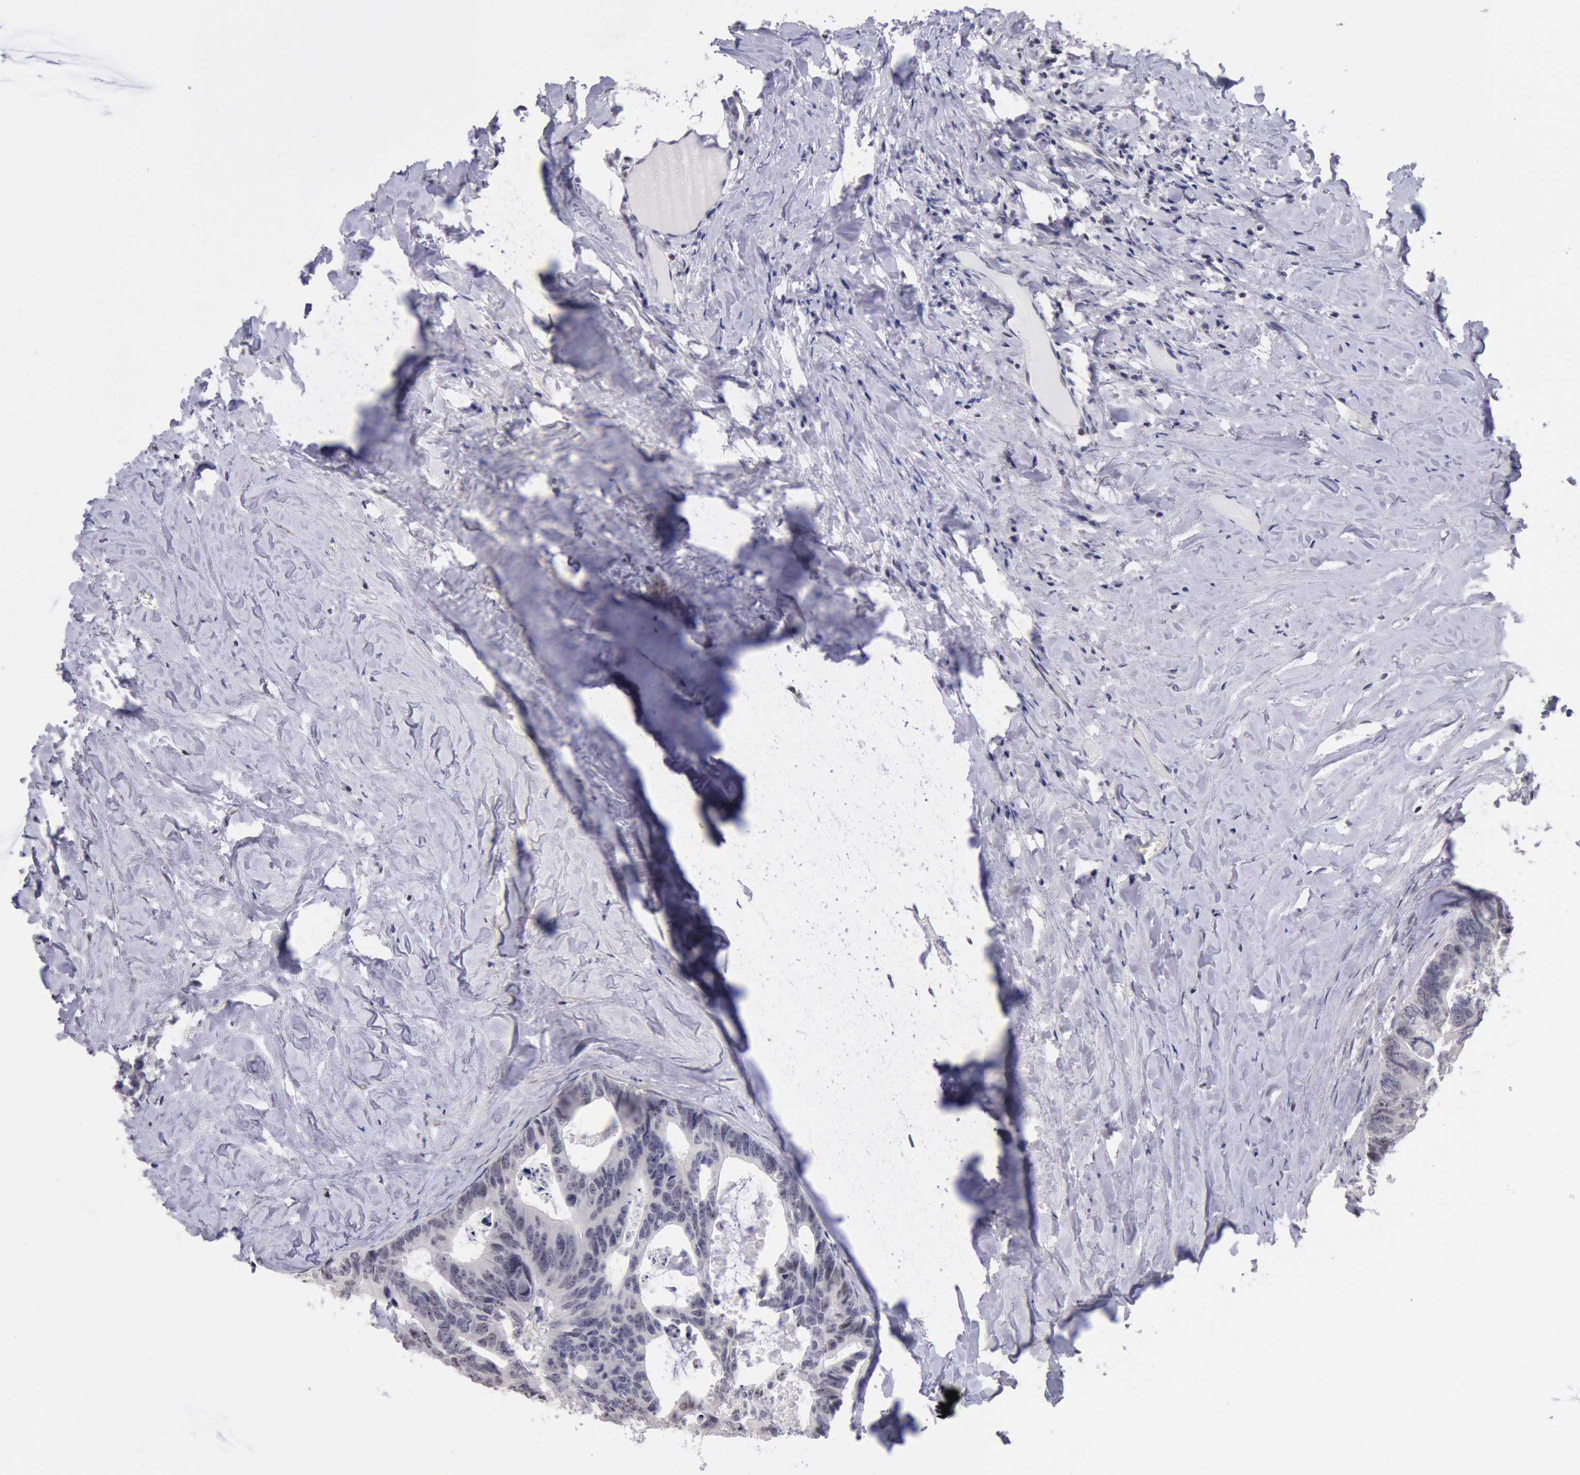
{"staining": {"intensity": "weak", "quantity": "25%-75%", "location": "nuclear"}, "tissue": "colorectal cancer", "cell_type": "Tumor cells", "image_type": "cancer", "snomed": [{"axis": "morphology", "description": "Adenocarcinoma, NOS"}, {"axis": "topography", "description": "Colon"}], "caption": "Tumor cells display low levels of weak nuclear positivity in approximately 25%-75% of cells in human colorectal adenocarcinoma. The staining is performed using DAB brown chromogen to label protein expression. The nuclei are counter-stained blue using hematoxylin.", "gene": "MYH7", "patient": {"sex": "female", "age": 55}}